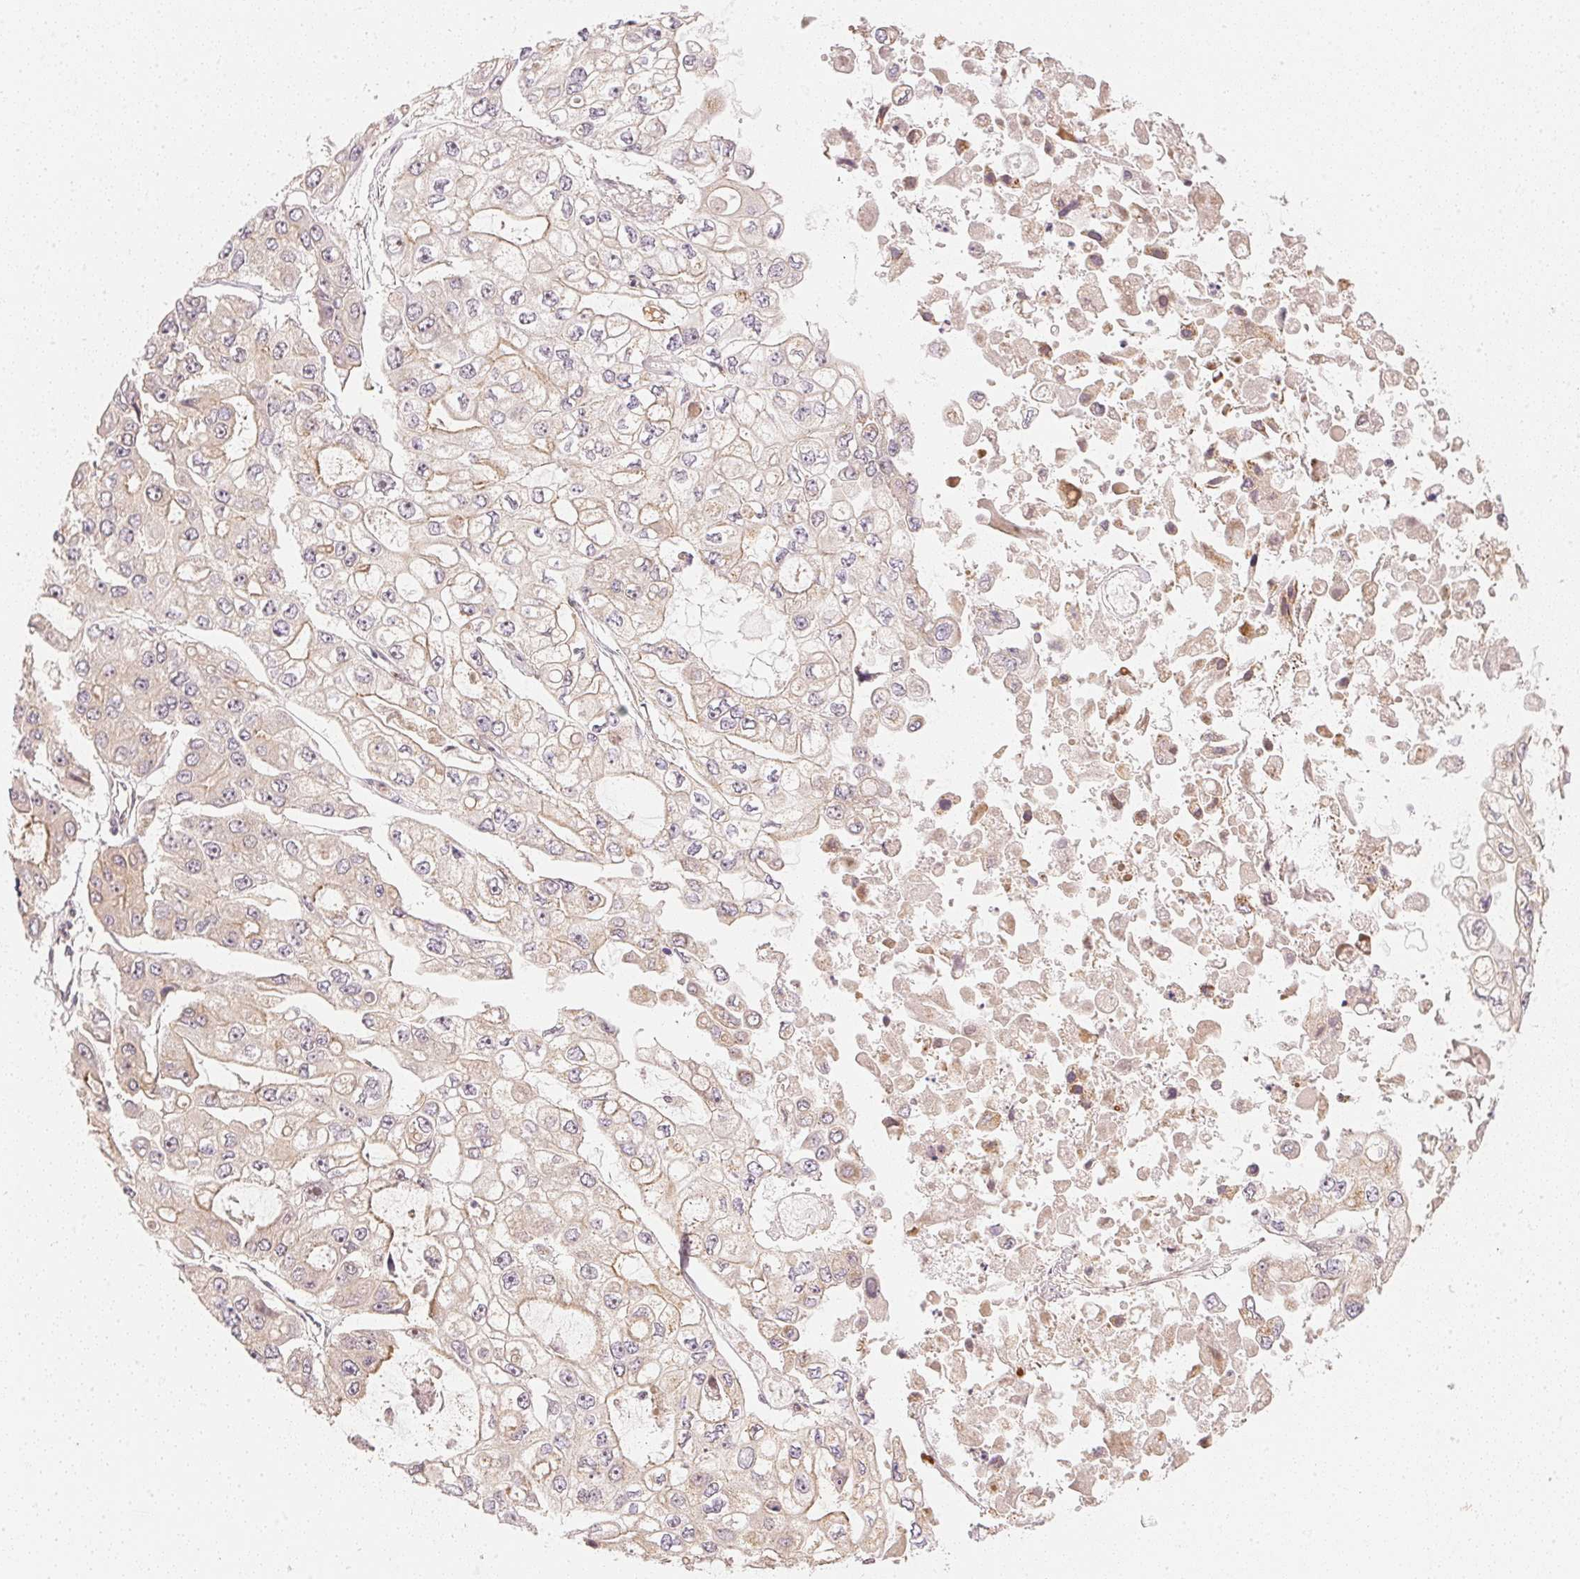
{"staining": {"intensity": "moderate", "quantity": "<25%", "location": "cytoplasmic/membranous"}, "tissue": "ovarian cancer", "cell_type": "Tumor cells", "image_type": "cancer", "snomed": [{"axis": "morphology", "description": "Cystadenocarcinoma, serous, NOS"}, {"axis": "topography", "description": "Ovary"}], "caption": "Ovarian cancer stained with a protein marker displays moderate staining in tumor cells.", "gene": "WDR54", "patient": {"sex": "female", "age": 56}}